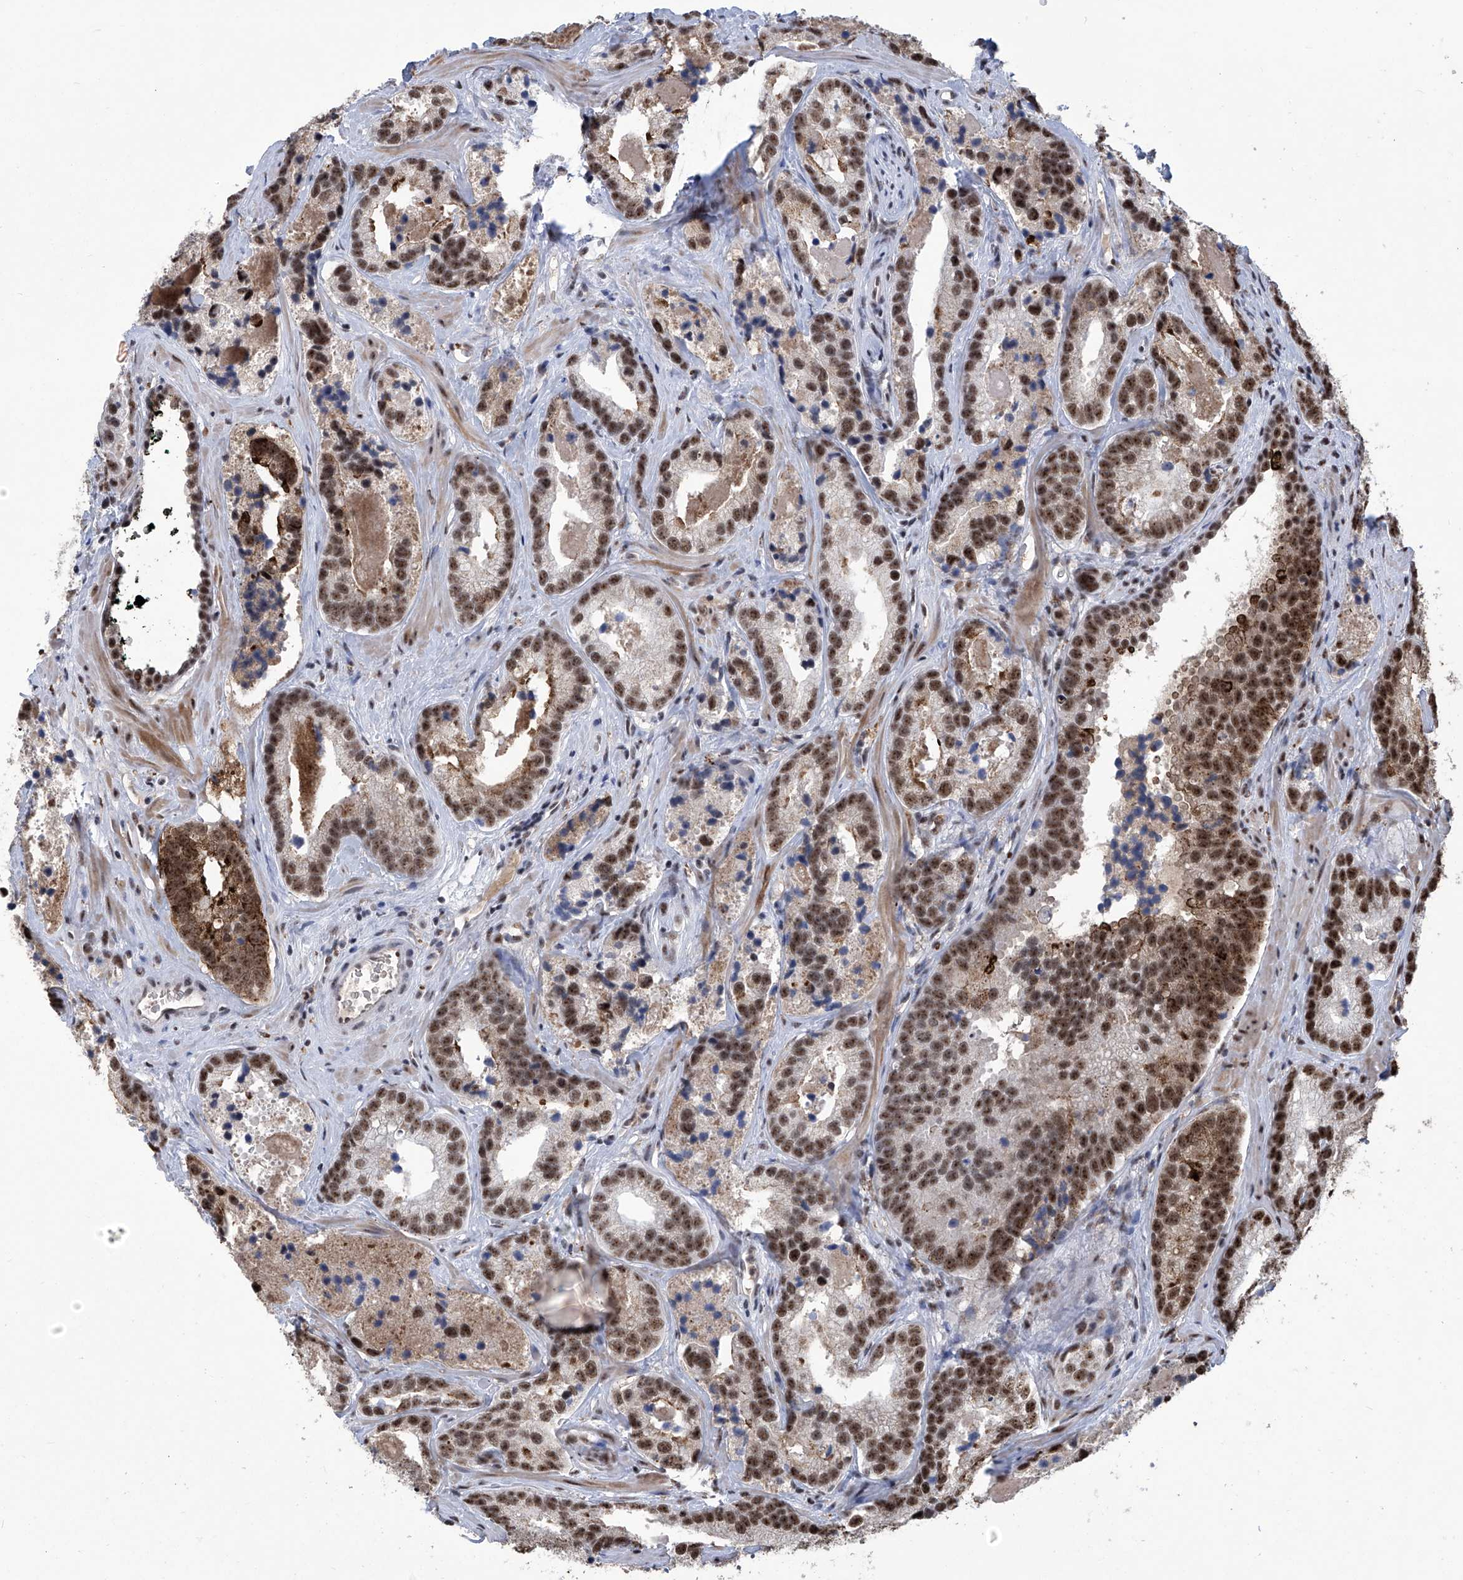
{"staining": {"intensity": "strong", "quantity": ">75%", "location": "cytoplasmic/membranous,nuclear"}, "tissue": "prostate cancer", "cell_type": "Tumor cells", "image_type": "cancer", "snomed": [{"axis": "morphology", "description": "Adenocarcinoma, High grade"}, {"axis": "topography", "description": "Prostate"}], "caption": "Protein expression analysis of human prostate adenocarcinoma (high-grade) reveals strong cytoplasmic/membranous and nuclear expression in about >75% of tumor cells. Nuclei are stained in blue.", "gene": "FBXL4", "patient": {"sex": "male", "age": 62}}